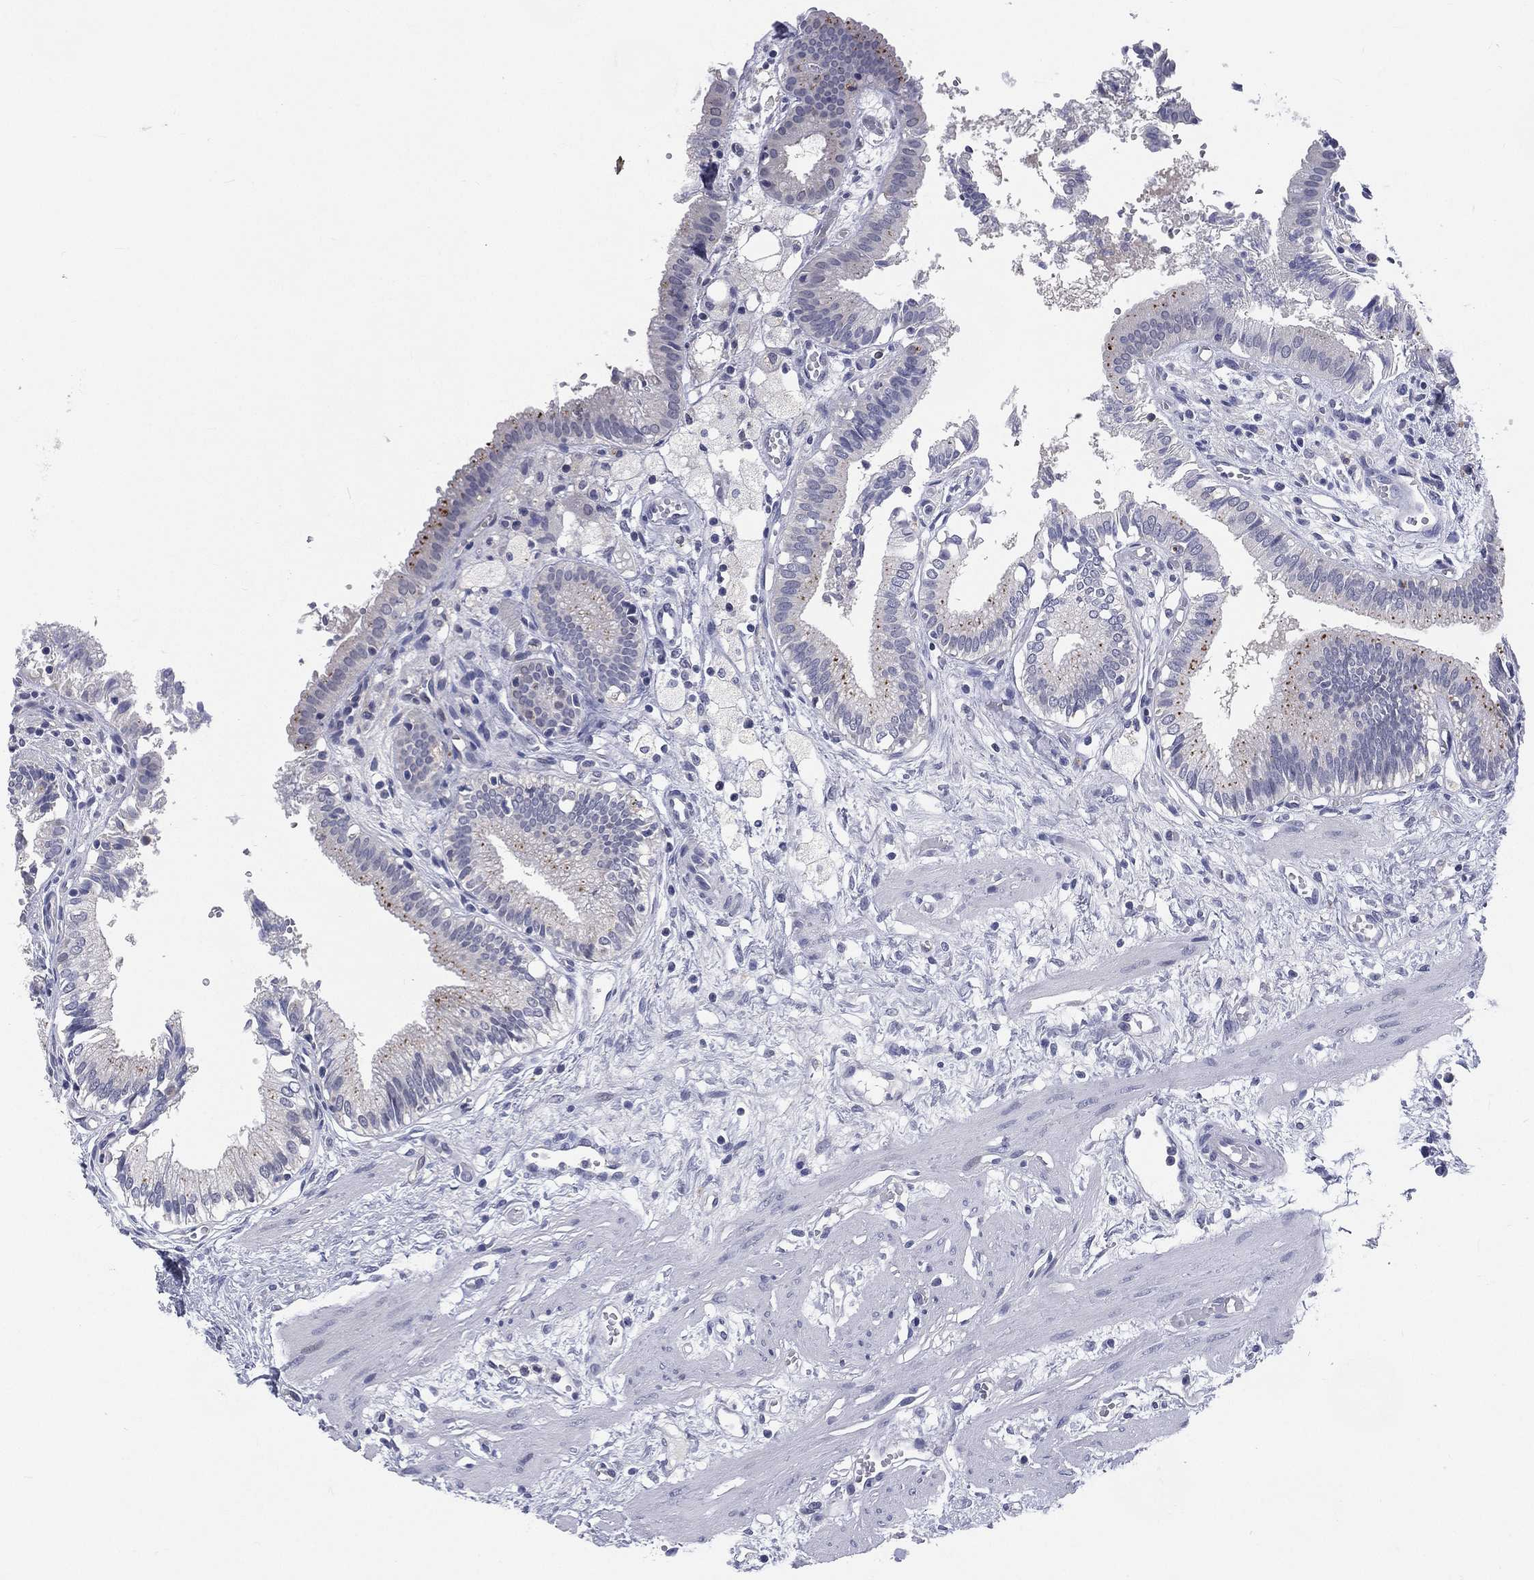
{"staining": {"intensity": "negative", "quantity": "none", "location": "none"}, "tissue": "gallbladder", "cell_type": "Glandular cells", "image_type": "normal", "snomed": [{"axis": "morphology", "description": "Normal tissue, NOS"}, {"axis": "topography", "description": "Gallbladder"}], "caption": "Immunohistochemistry (IHC) photomicrograph of unremarkable gallbladder stained for a protein (brown), which demonstrates no positivity in glandular cells.", "gene": "IFT27", "patient": {"sex": "female", "age": 24}}